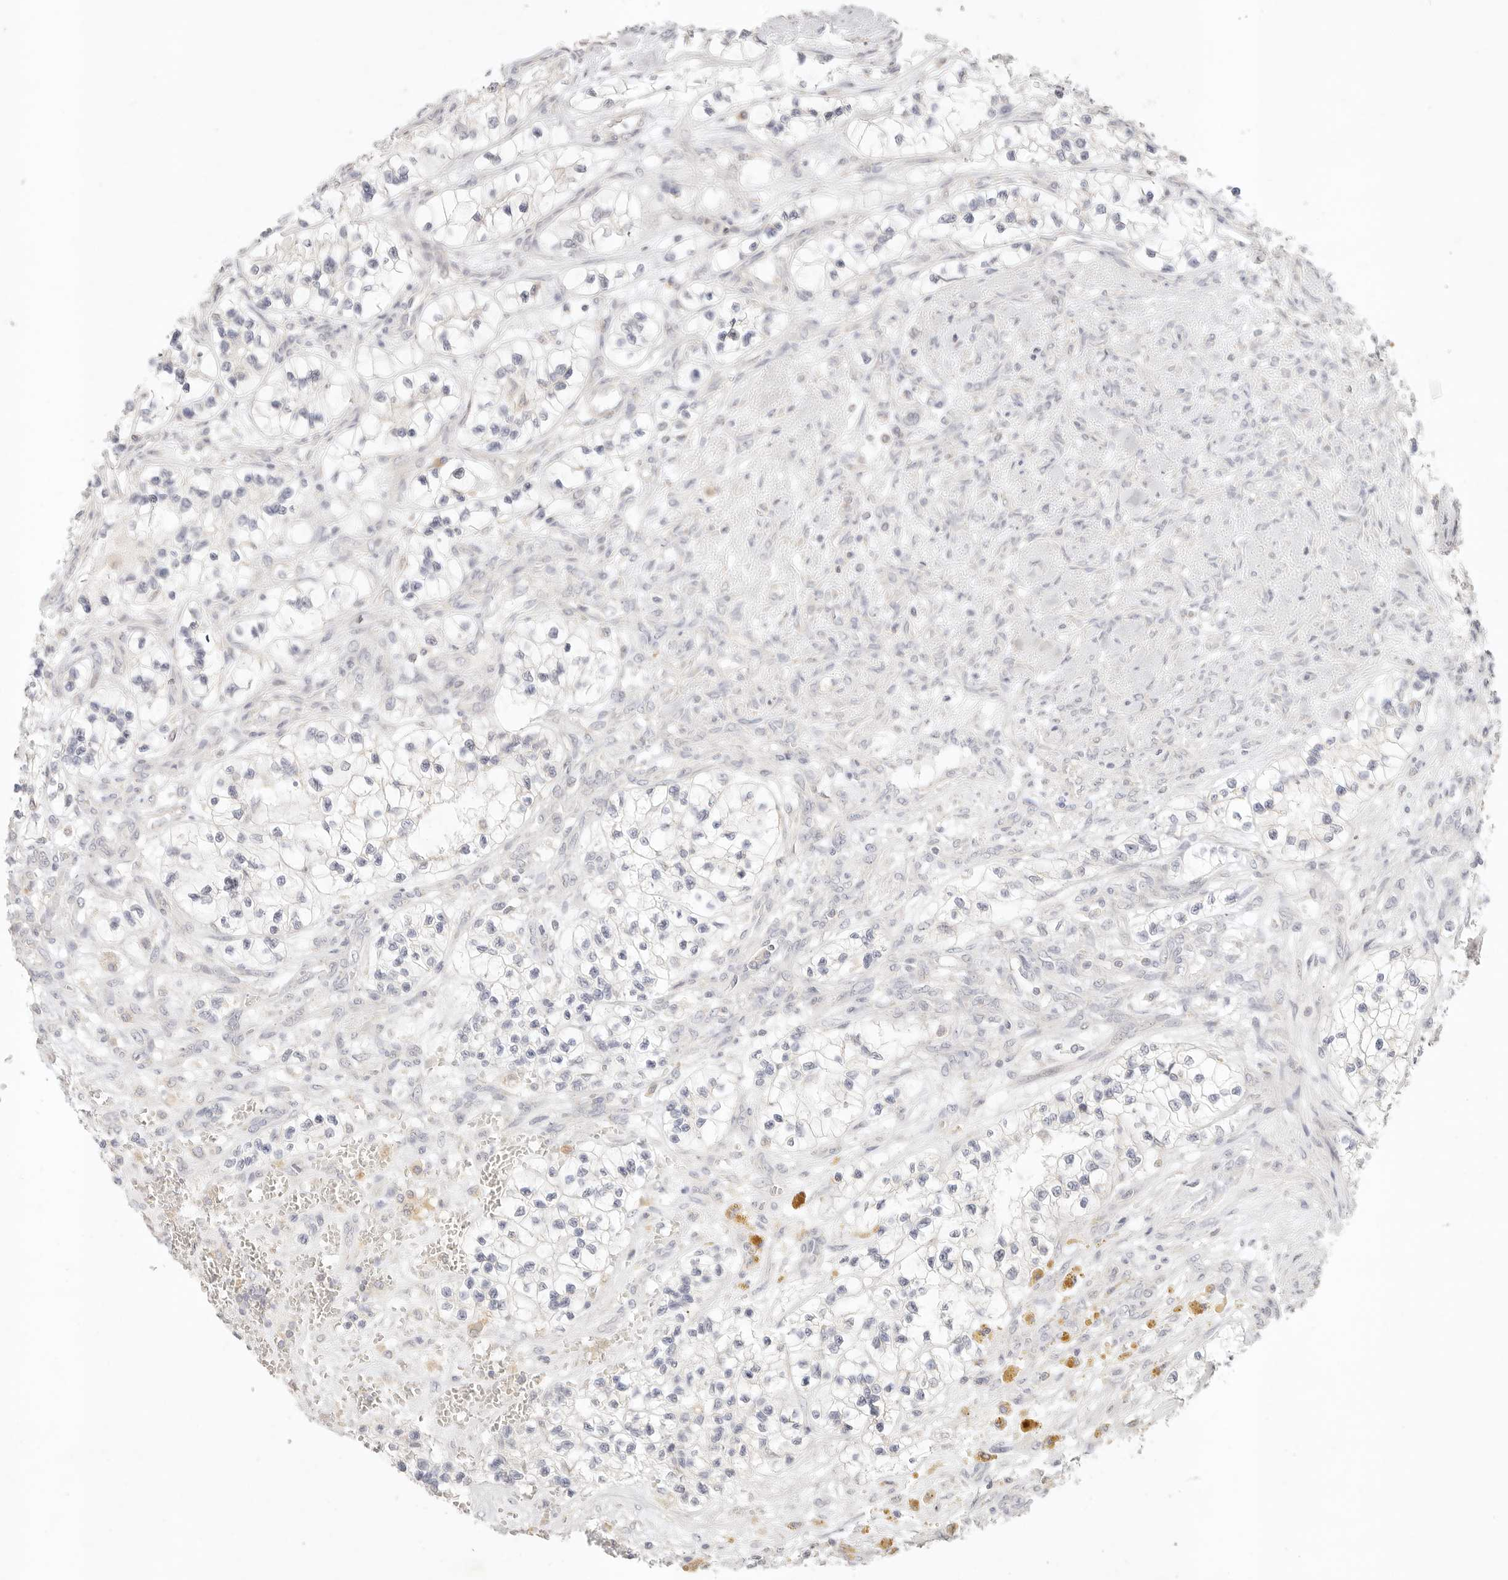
{"staining": {"intensity": "negative", "quantity": "none", "location": "none"}, "tissue": "renal cancer", "cell_type": "Tumor cells", "image_type": "cancer", "snomed": [{"axis": "morphology", "description": "Adenocarcinoma, NOS"}, {"axis": "topography", "description": "Kidney"}], "caption": "Renal cancer stained for a protein using IHC displays no staining tumor cells.", "gene": "GPR156", "patient": {"sex": "female", "age": 57}}